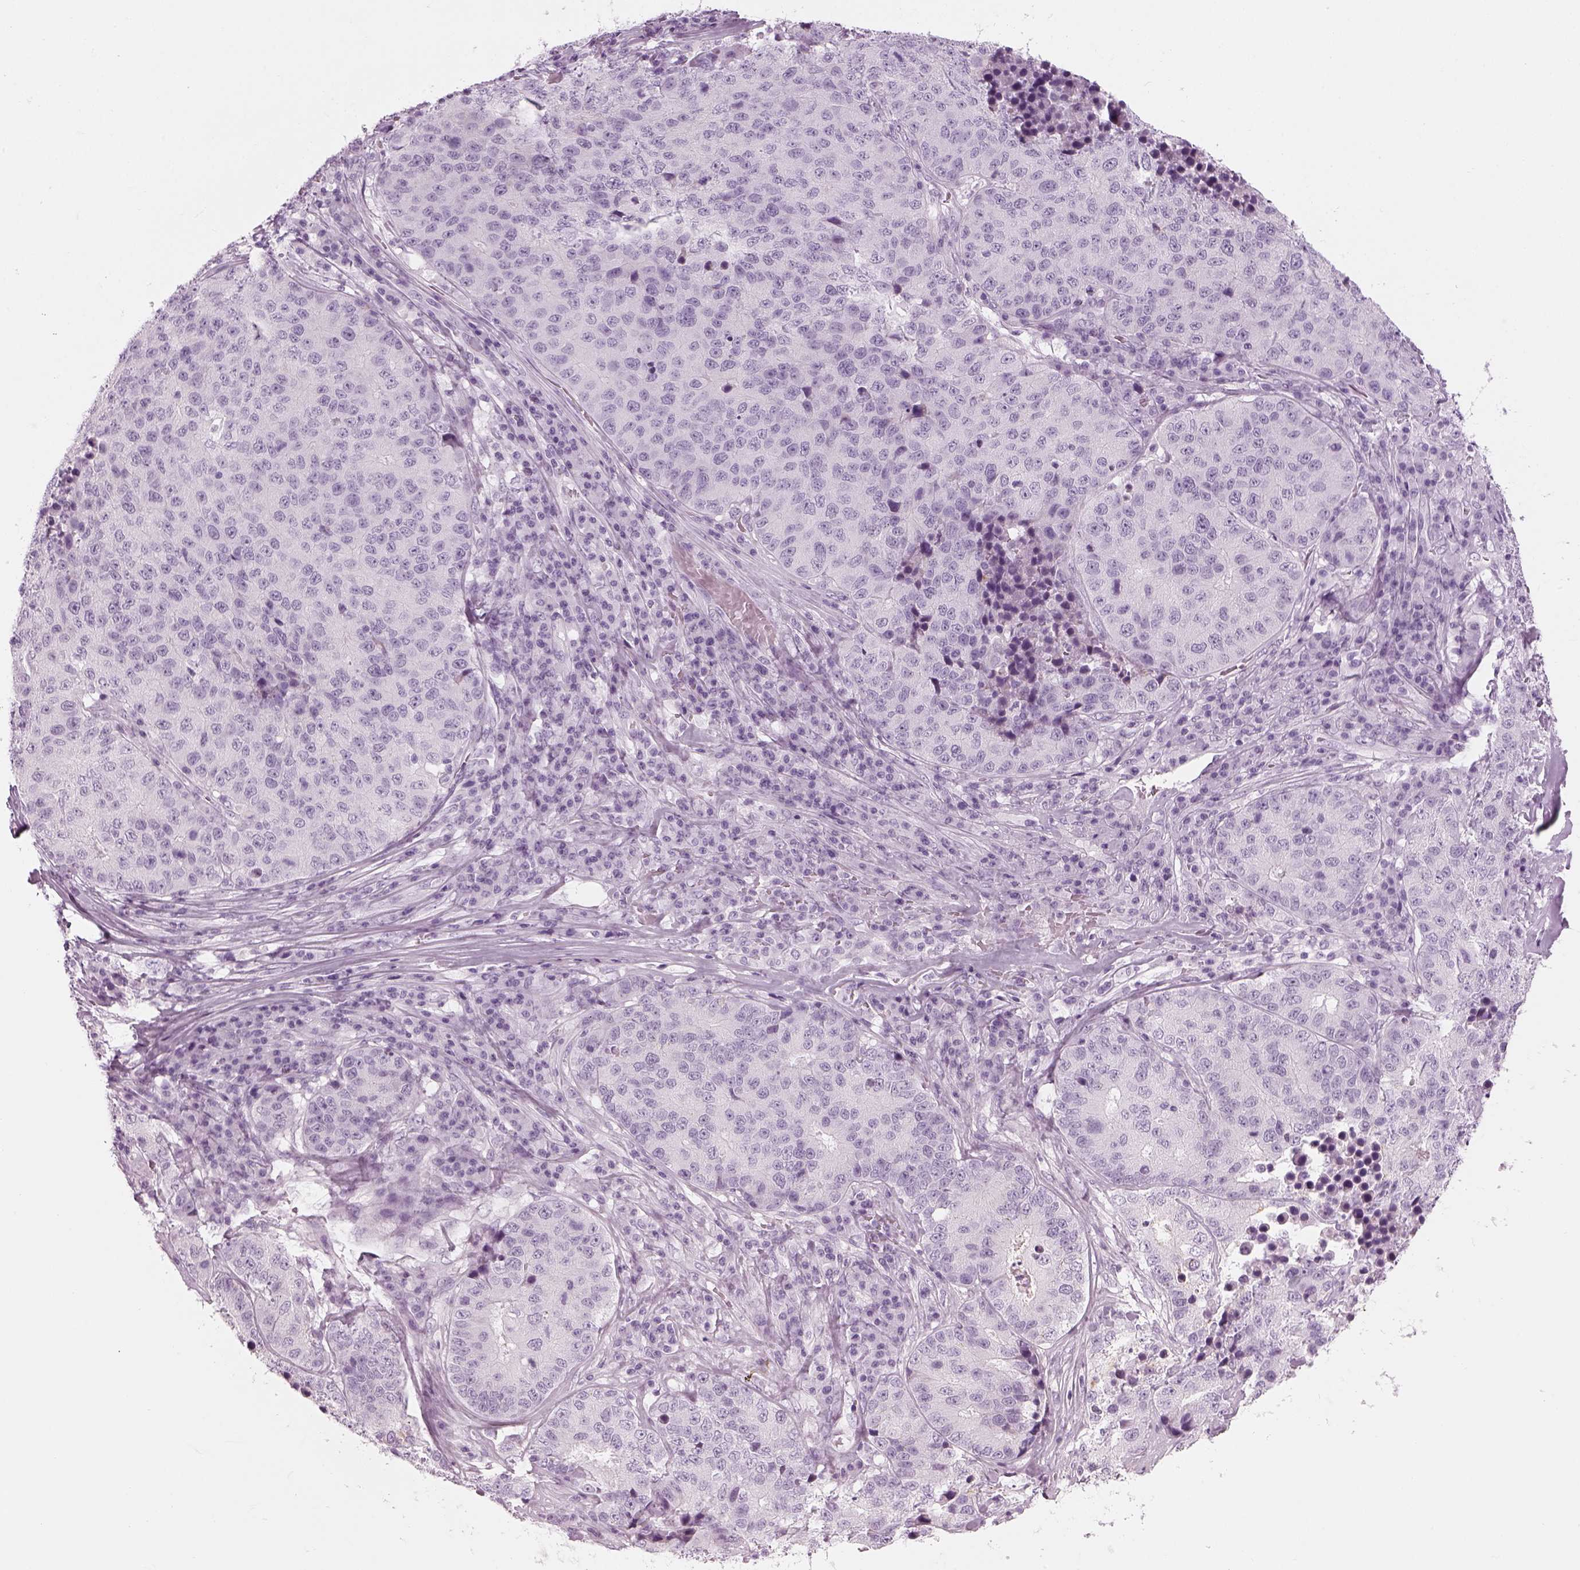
{"staining": {"intensity": "negative", "quantity": "none", "location": "none"}, "tissue": "stomach cancer", "cell_type": "Tumor cells", "image_type": "cancer", "snomed": [{"axis": "morphology", "description": "Adenocarcinoma, NOS"}, {"axis": "topography", "description": "Stomach"}], "caption": "Image shows no significant protein staining in tumor cells of adenocarcinoma (stomach).", "gene": "SAG", "patient": {"sex": "male", "age": 71}}